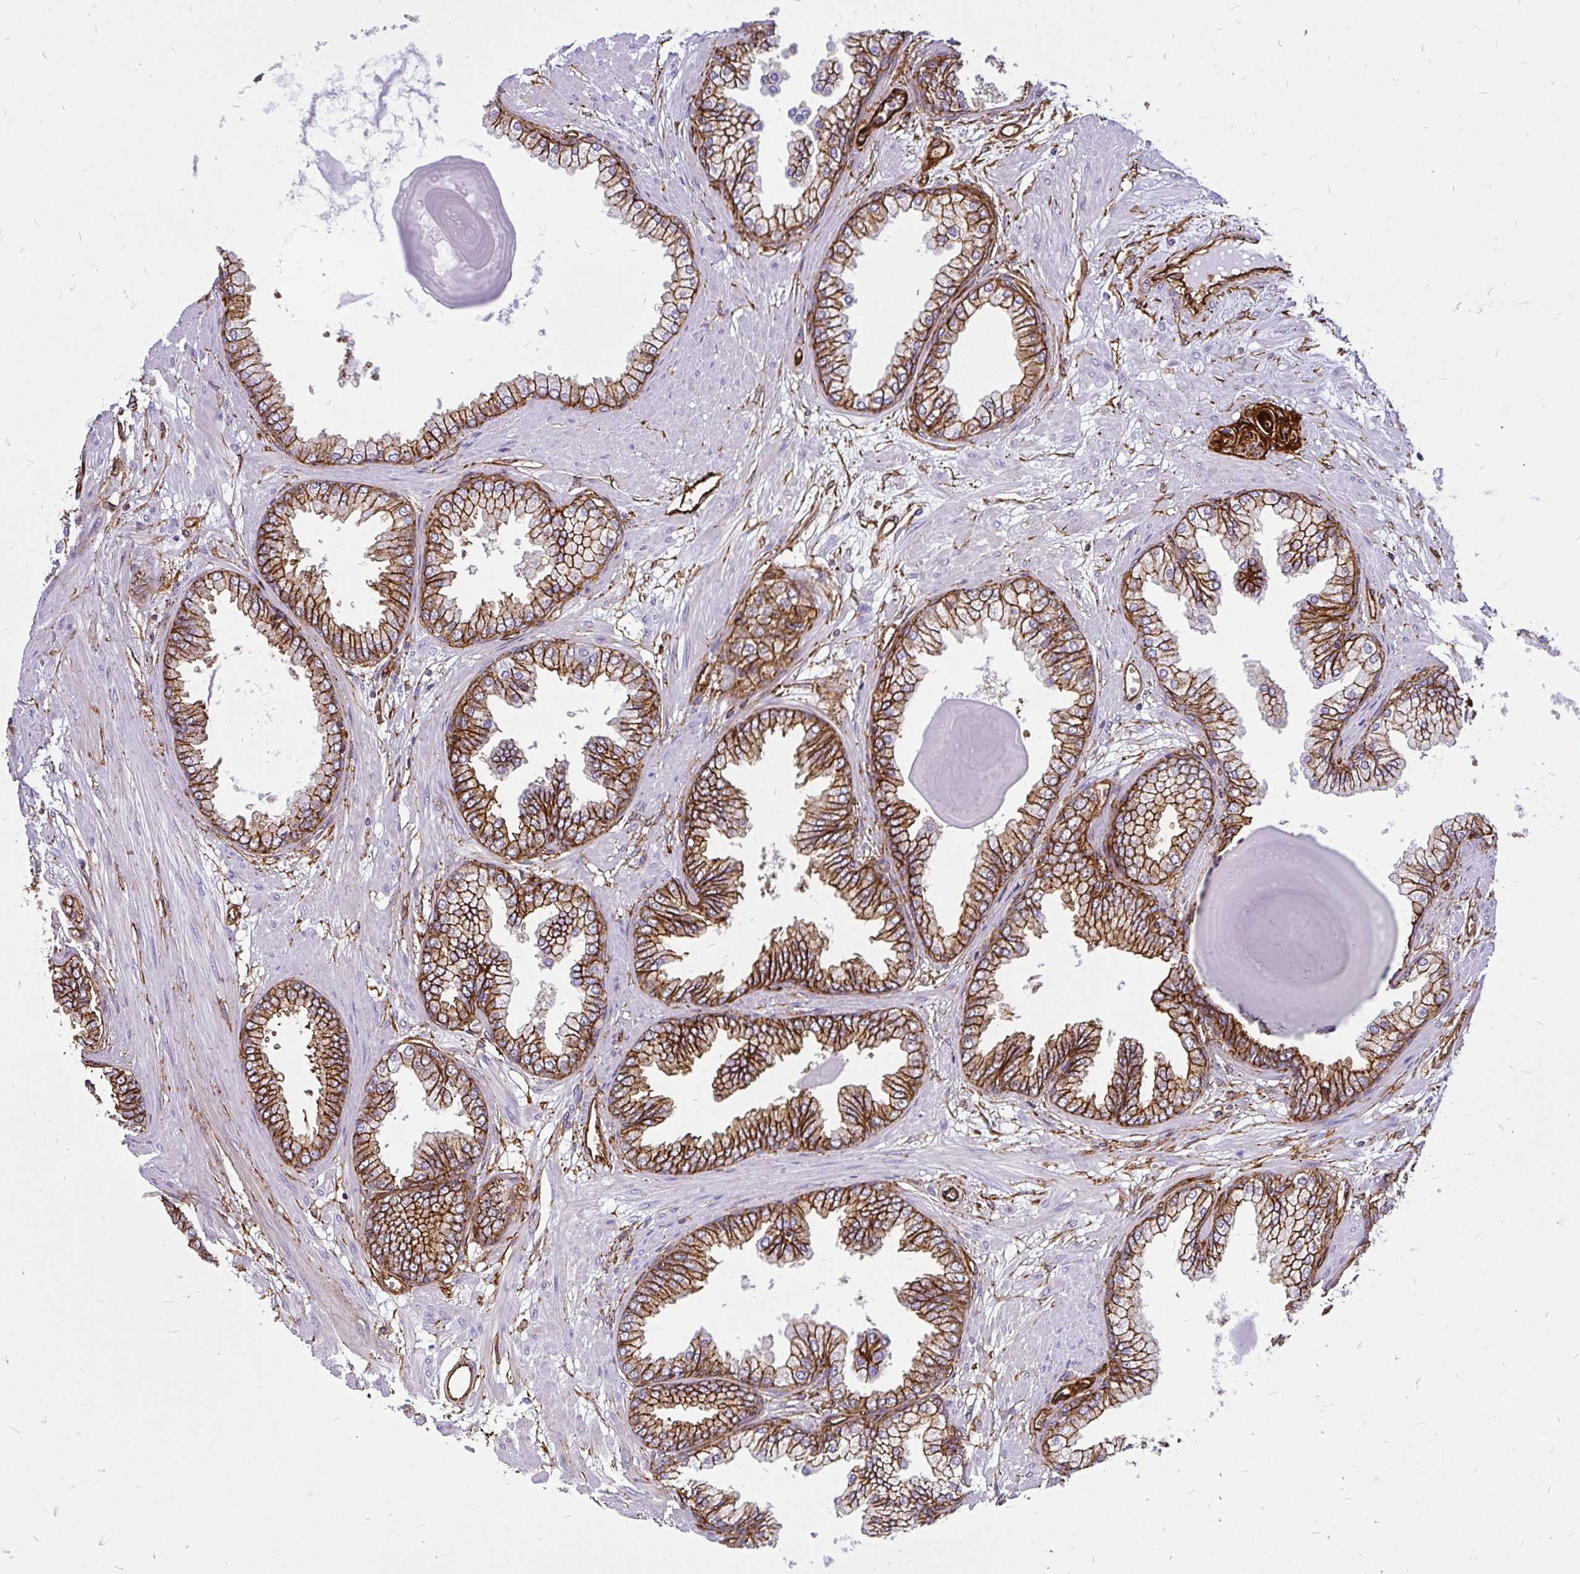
{"staining": {"intensity": "strong", "quantity": ">75%", "location": "cytoplasmic/membranous"}, "tissue": "prostate cancer", "cell_type": "Tumor cells", "image_type": "cancer", "snomed": [{"axis": "morphology", "description": "Adenocarcinoma, Low grade"}, {"axis": "topography", "description": "Prostate"}], "caption": "Prostate adenocarcinoma (low-grade) tissue displays strong cytoplasmic/membranous expression in about >75% of tumor cells (brown staining indicates protein expression, while blue staining denotes nuclei).", "gene": "MAP1LC3B", "patient": {"sex": "male", "age": 64}}